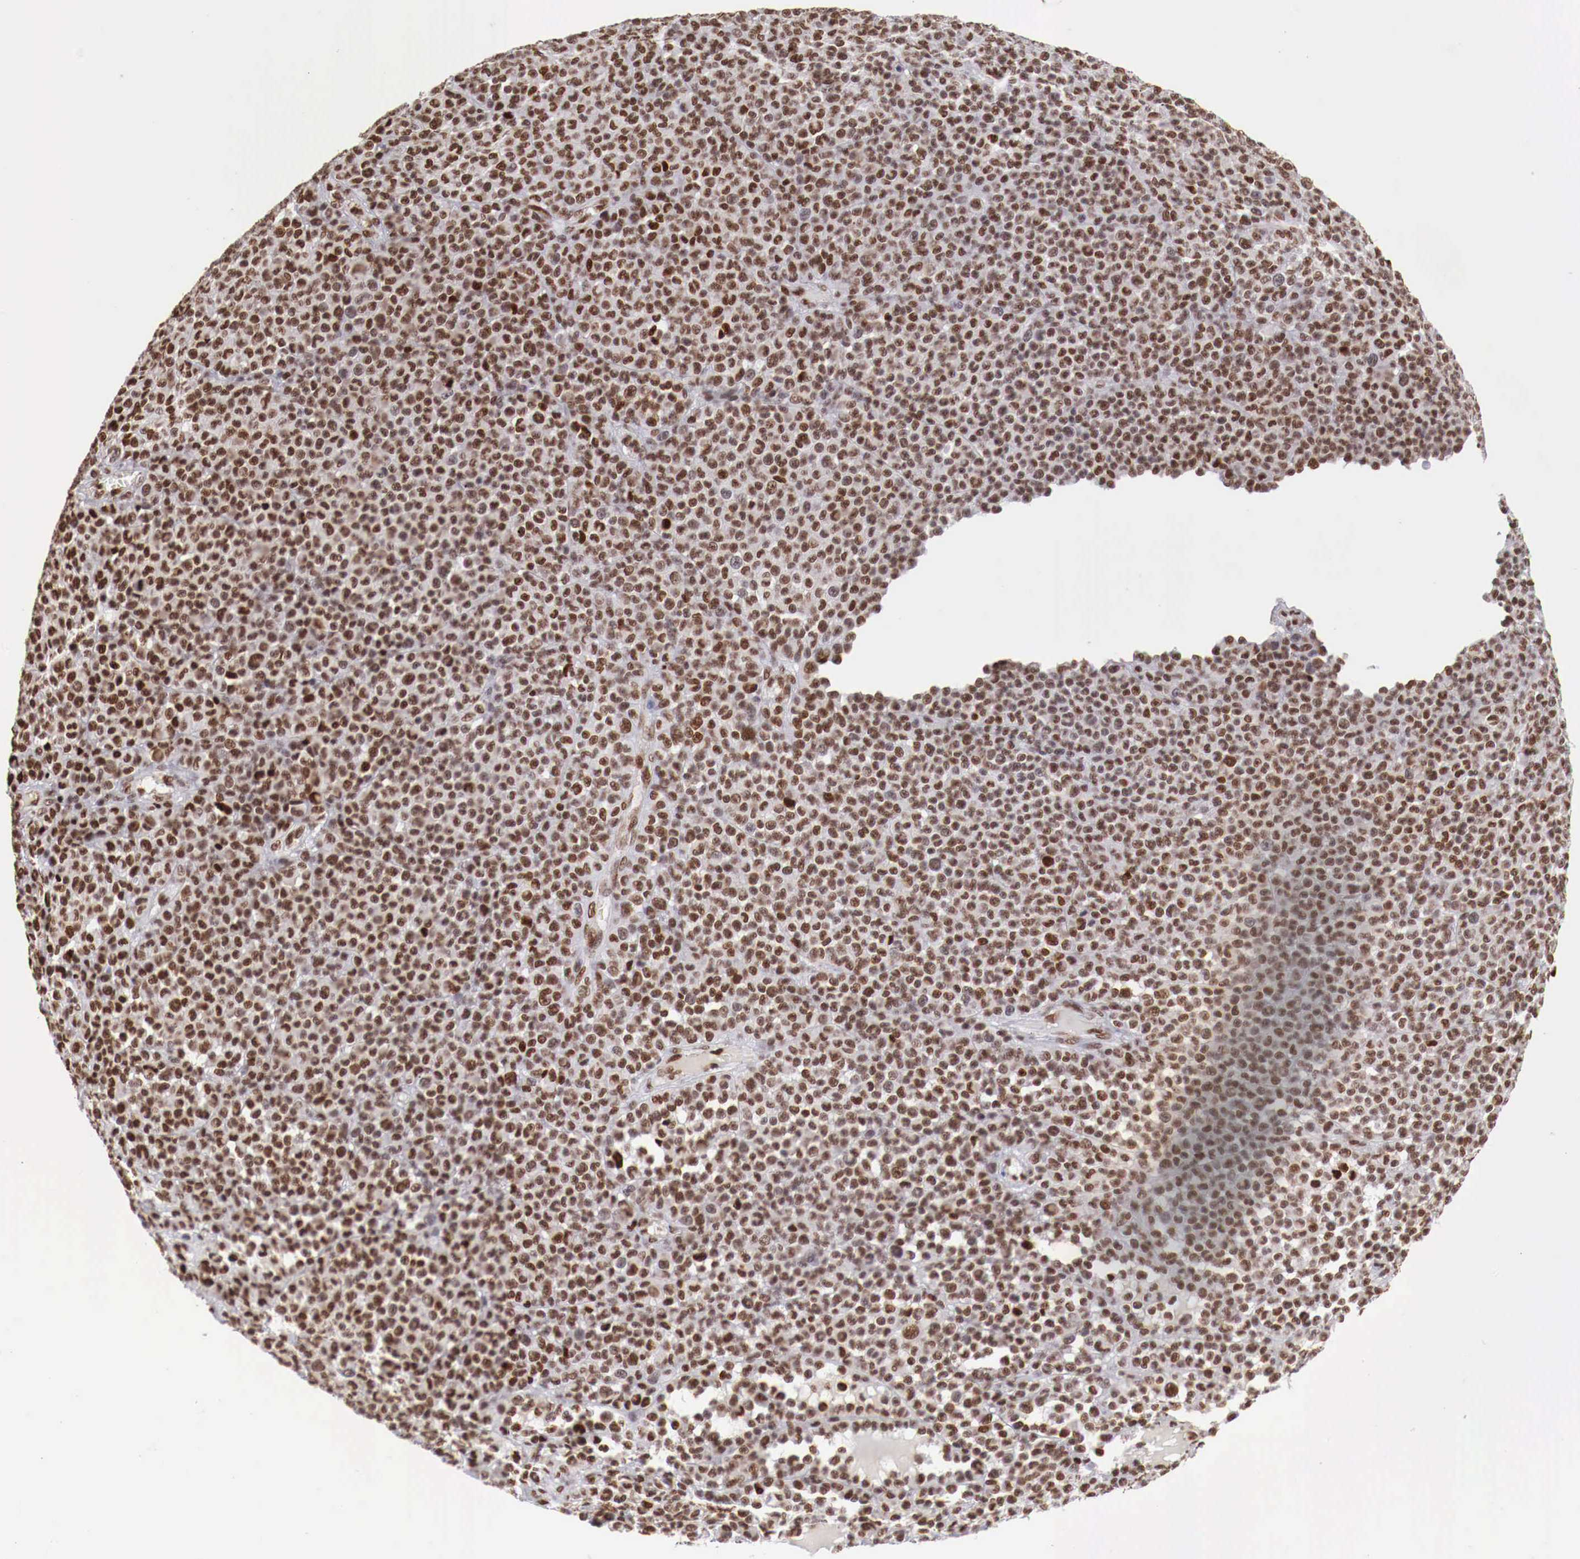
{"staining": {"intensity": "moderate", "quantity": ">75%", "location": "nuclear"}, "tissue": "melanoma", "cell_type": "Tumor cells", "image_type": "cancer", "snomed": [{"axis": "morphology", "description": "Malignant melanoma, Metastatic site"}, {"axis": "topography", "description": "Skin"}], "caption": "Human melanoma stained with a brown dye exhibits moderate nuclear positive positivity in about >75% of tumor cells.", "gene": "MAX", "patient": {"sex": "male", "age": 32}}